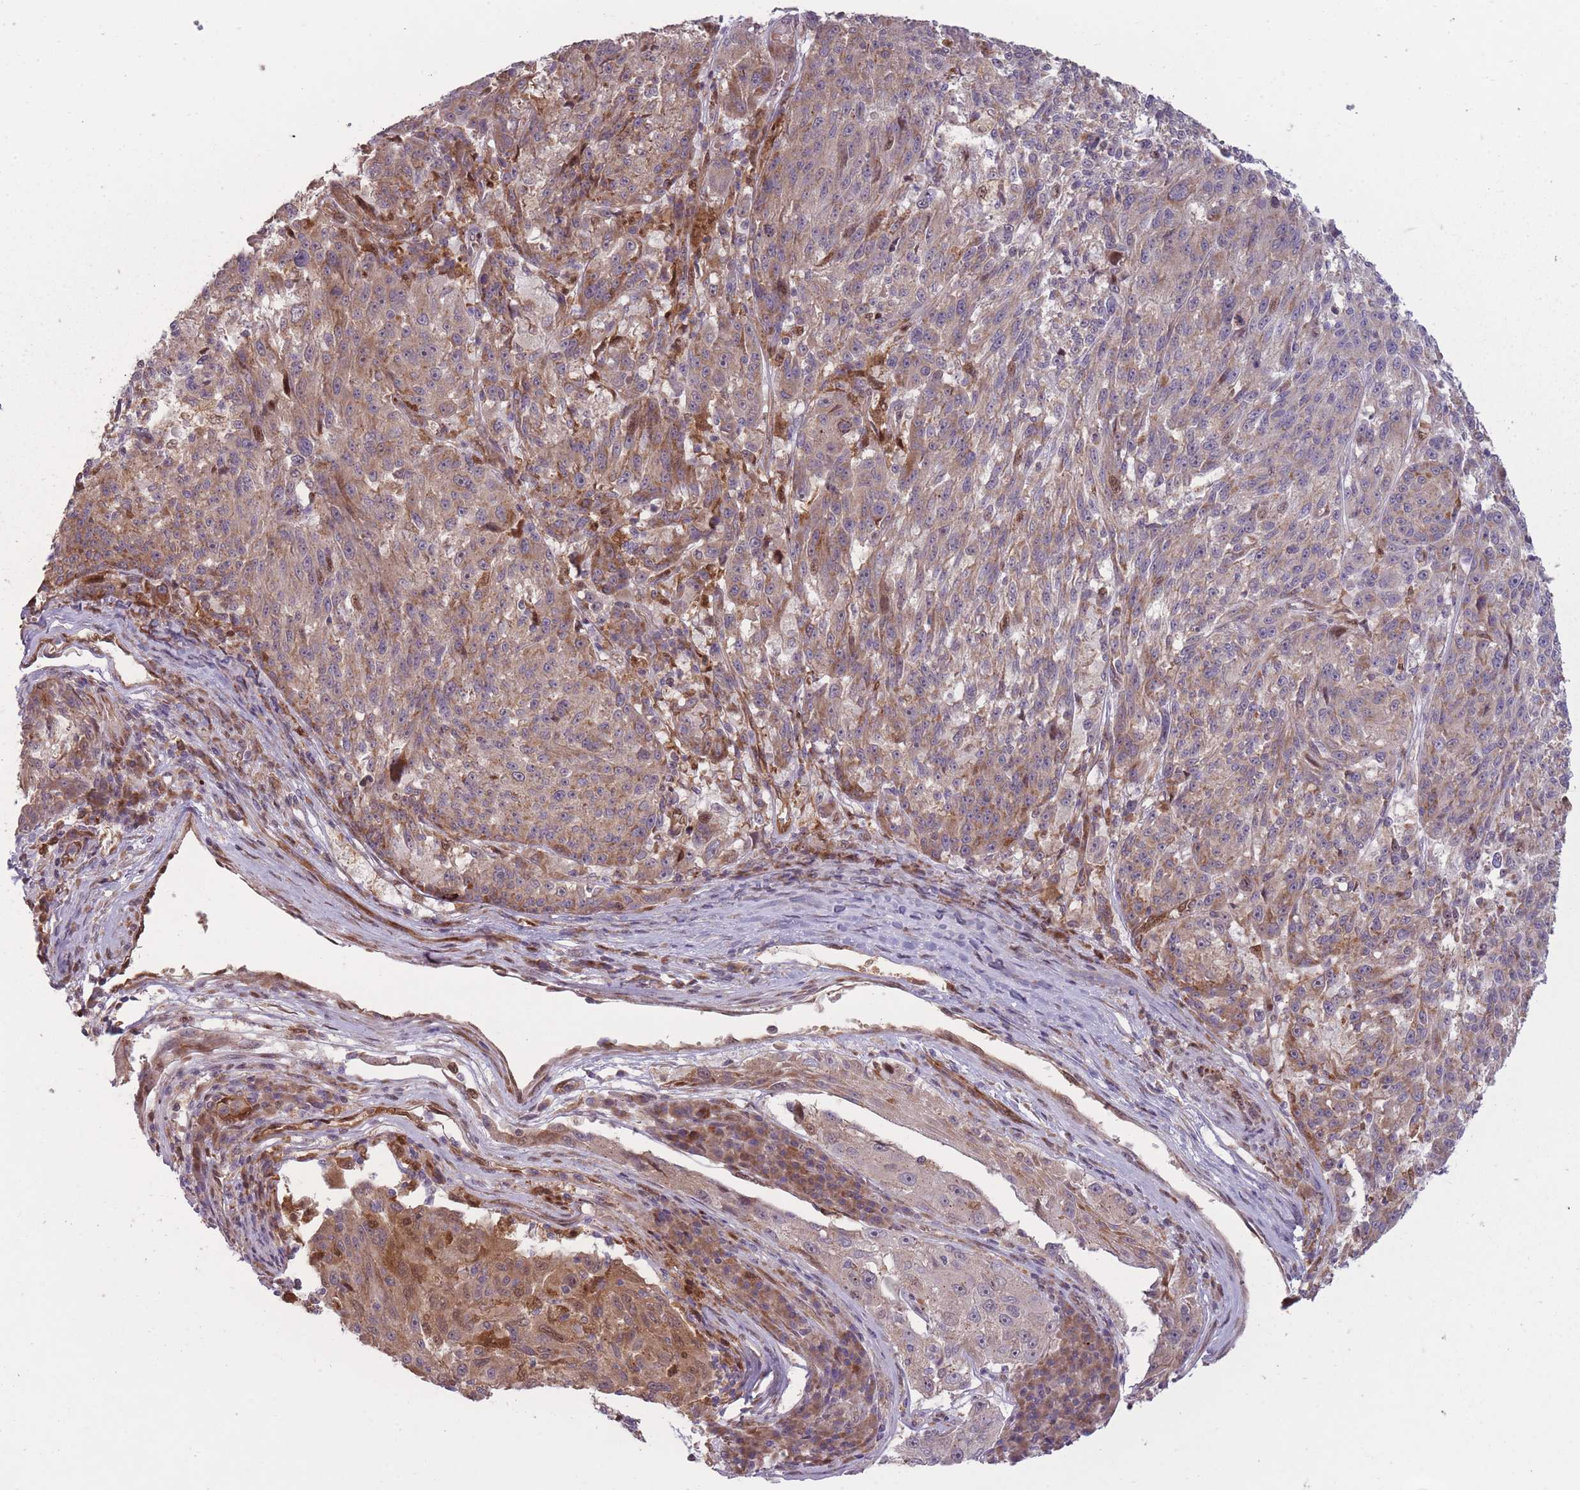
{"staining": {"intensity": "weak", "quantity": "25%-75%", "location": "cytoplasmic/membranous,nuclear"}, "tissue": "melanoma", "cell_type": "Tumor cells", "image_type": "cancer", "snomed": [{"axis": "morphology", "description": "Malignant melanoma, NOS"}, {"axis": "topography", "description": "Skin"}], "caption": "Immunohistochemistry of malignant melanoma displays low levels of weak cytoplasmic/membranous and nuclear expression in approximately 25%-75% of tumor cells. (Stains: DAB (3,3'-diaminobenzidine) in brown, nuclei in blue, Microscopy: brightfield microscopy at high magnification).", "gene": "LGALS9", "patient": {"sex": "male", "age": 53}}